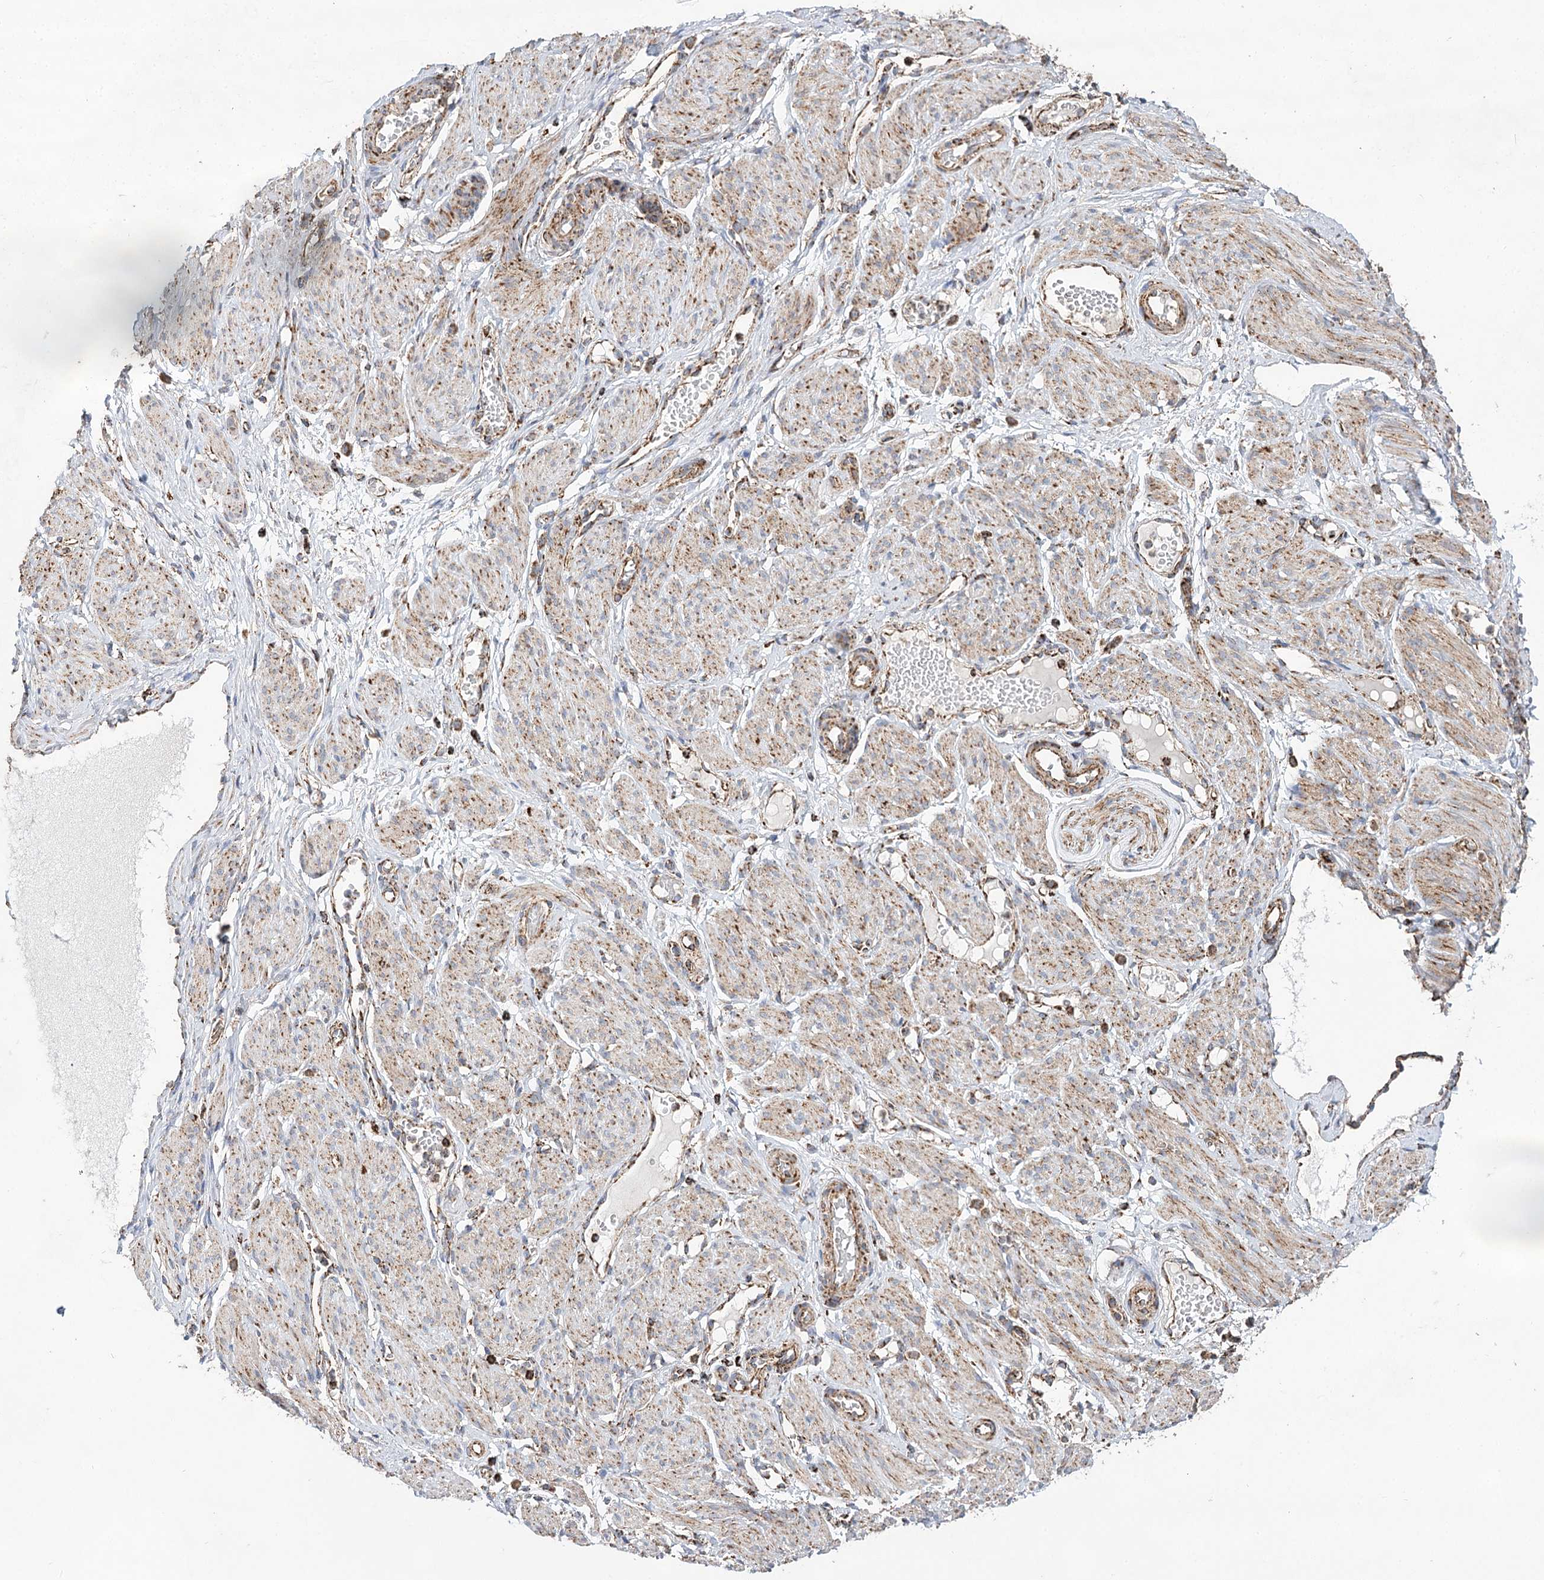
{"staining": {"intensity": "moderate", "quantity": "25%-75%", "location": "cytoplasmic/membranous"}, "tissue": "adipose tissue", "cell_type": "Adipocytes", "image_type": "normal", "snomed": [{"axis": "morphology", "description": "Normal tissue, NOS"}, {"axis": "topography", "description": "Smooth muscle"}, {"axis": "topography", "description": "Peripheral nerve tissue"}], "caption": "DAB immunohistochemical staining of benign adipose tissue reveals moderate cytoplasmic/membranous protein positivity in approximately 25%-75% of adipocytes. (DAB IHC, brown staining for protein, blue staining for nuclei).", "gene": "NADK2", "patient": {"sex": "female", "age": 39}}